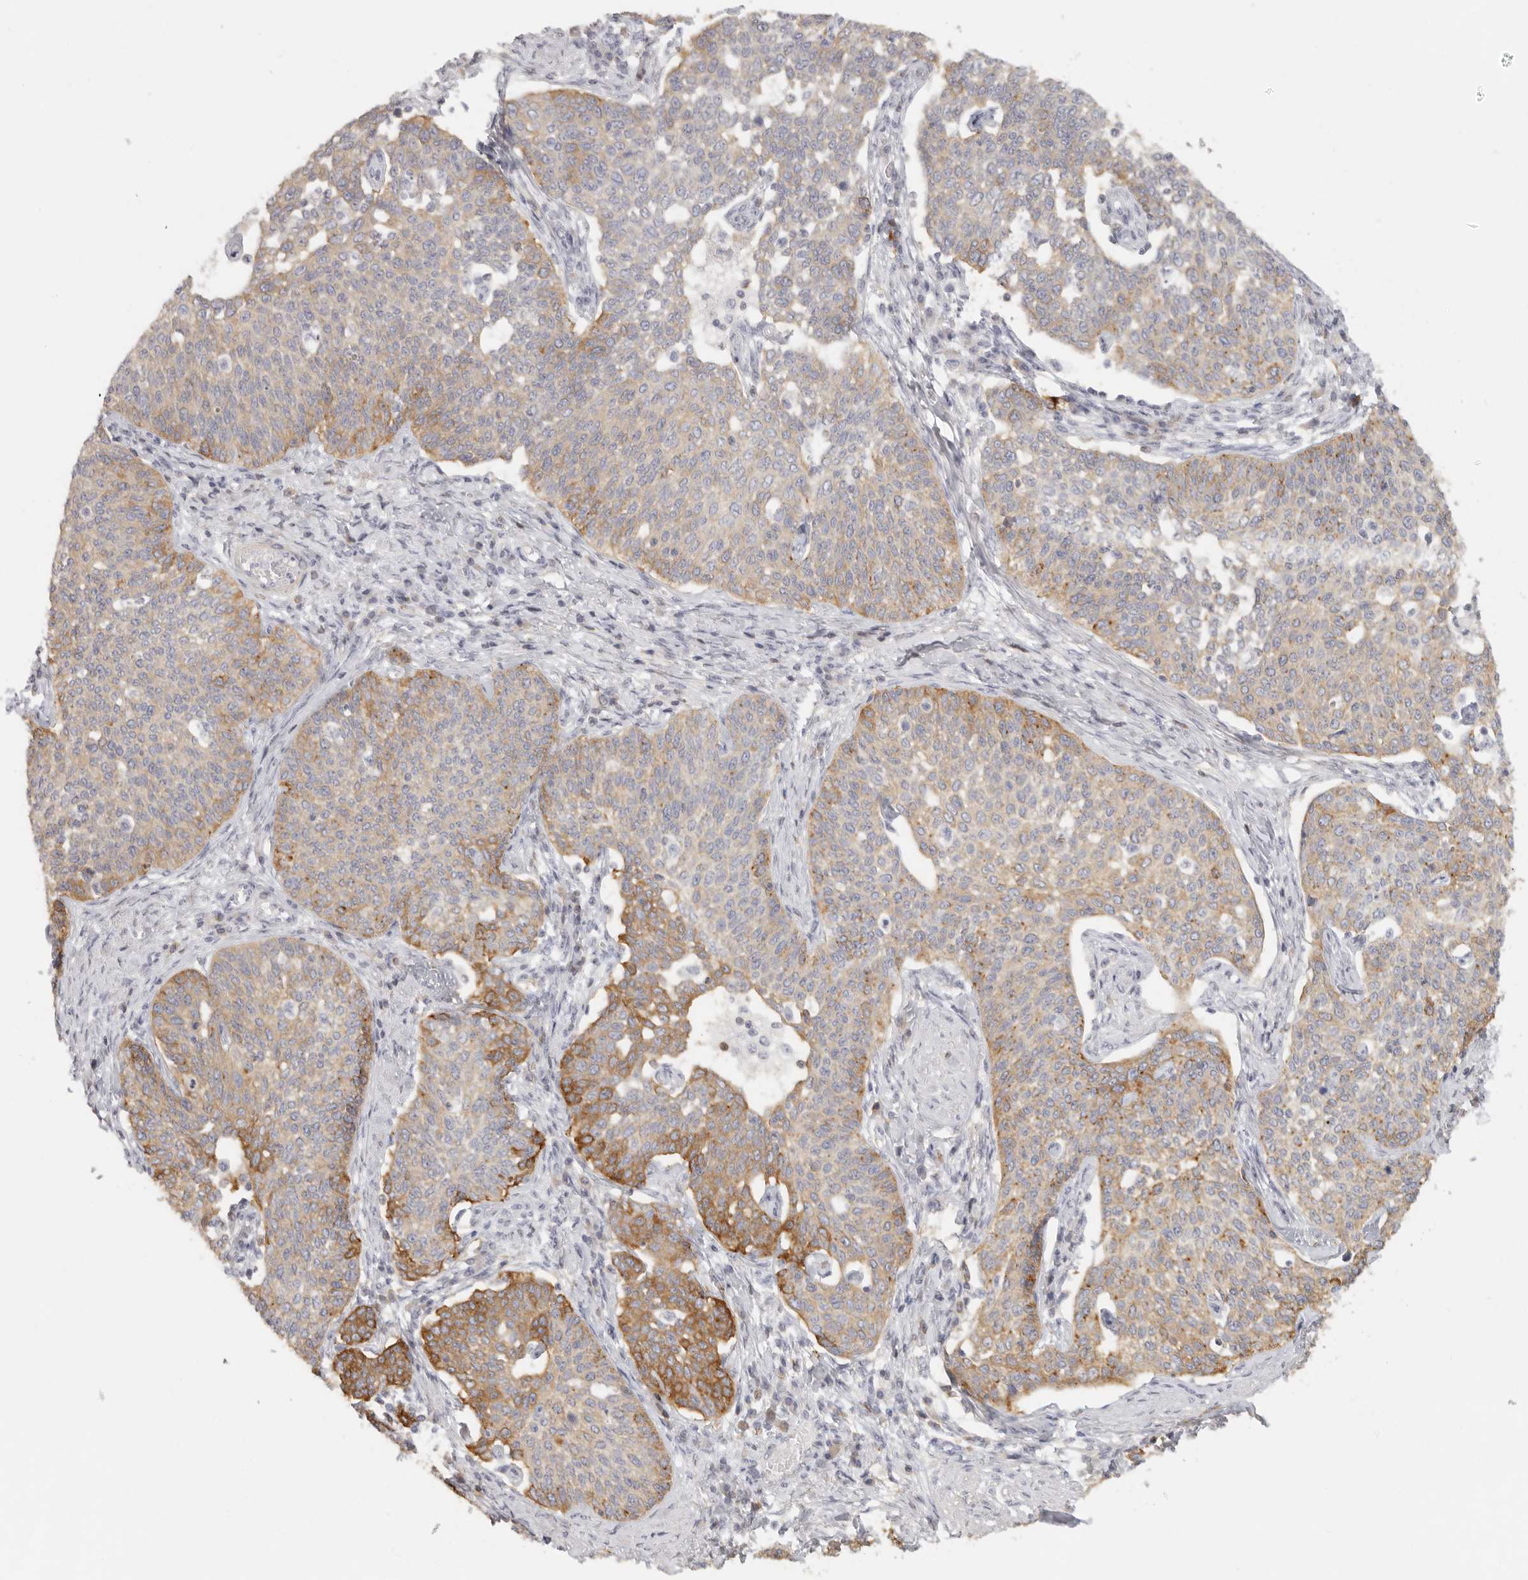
{"staining": {"intensity": "moderate", "quantity": "25%-75%", "location": "cytoplasmic/membranous"}, "tissue": "cervical cancer", "cell_type": "Tumor cells", "image_type": "cancer", "snomed": [{"axis": "morphology", "description": "Squamous cell carcinoma, NOS"}, {"axis": "topography", "description": "Cervix"}], "caption": "DAB immunohistochemical staining of cervical cancer shows moderate cytoplasmic/membranous protein staining in about 25%-75% of tumor cells.", "gene": "NIBAN1", "patient": {"sex": "female", "age": 34}}